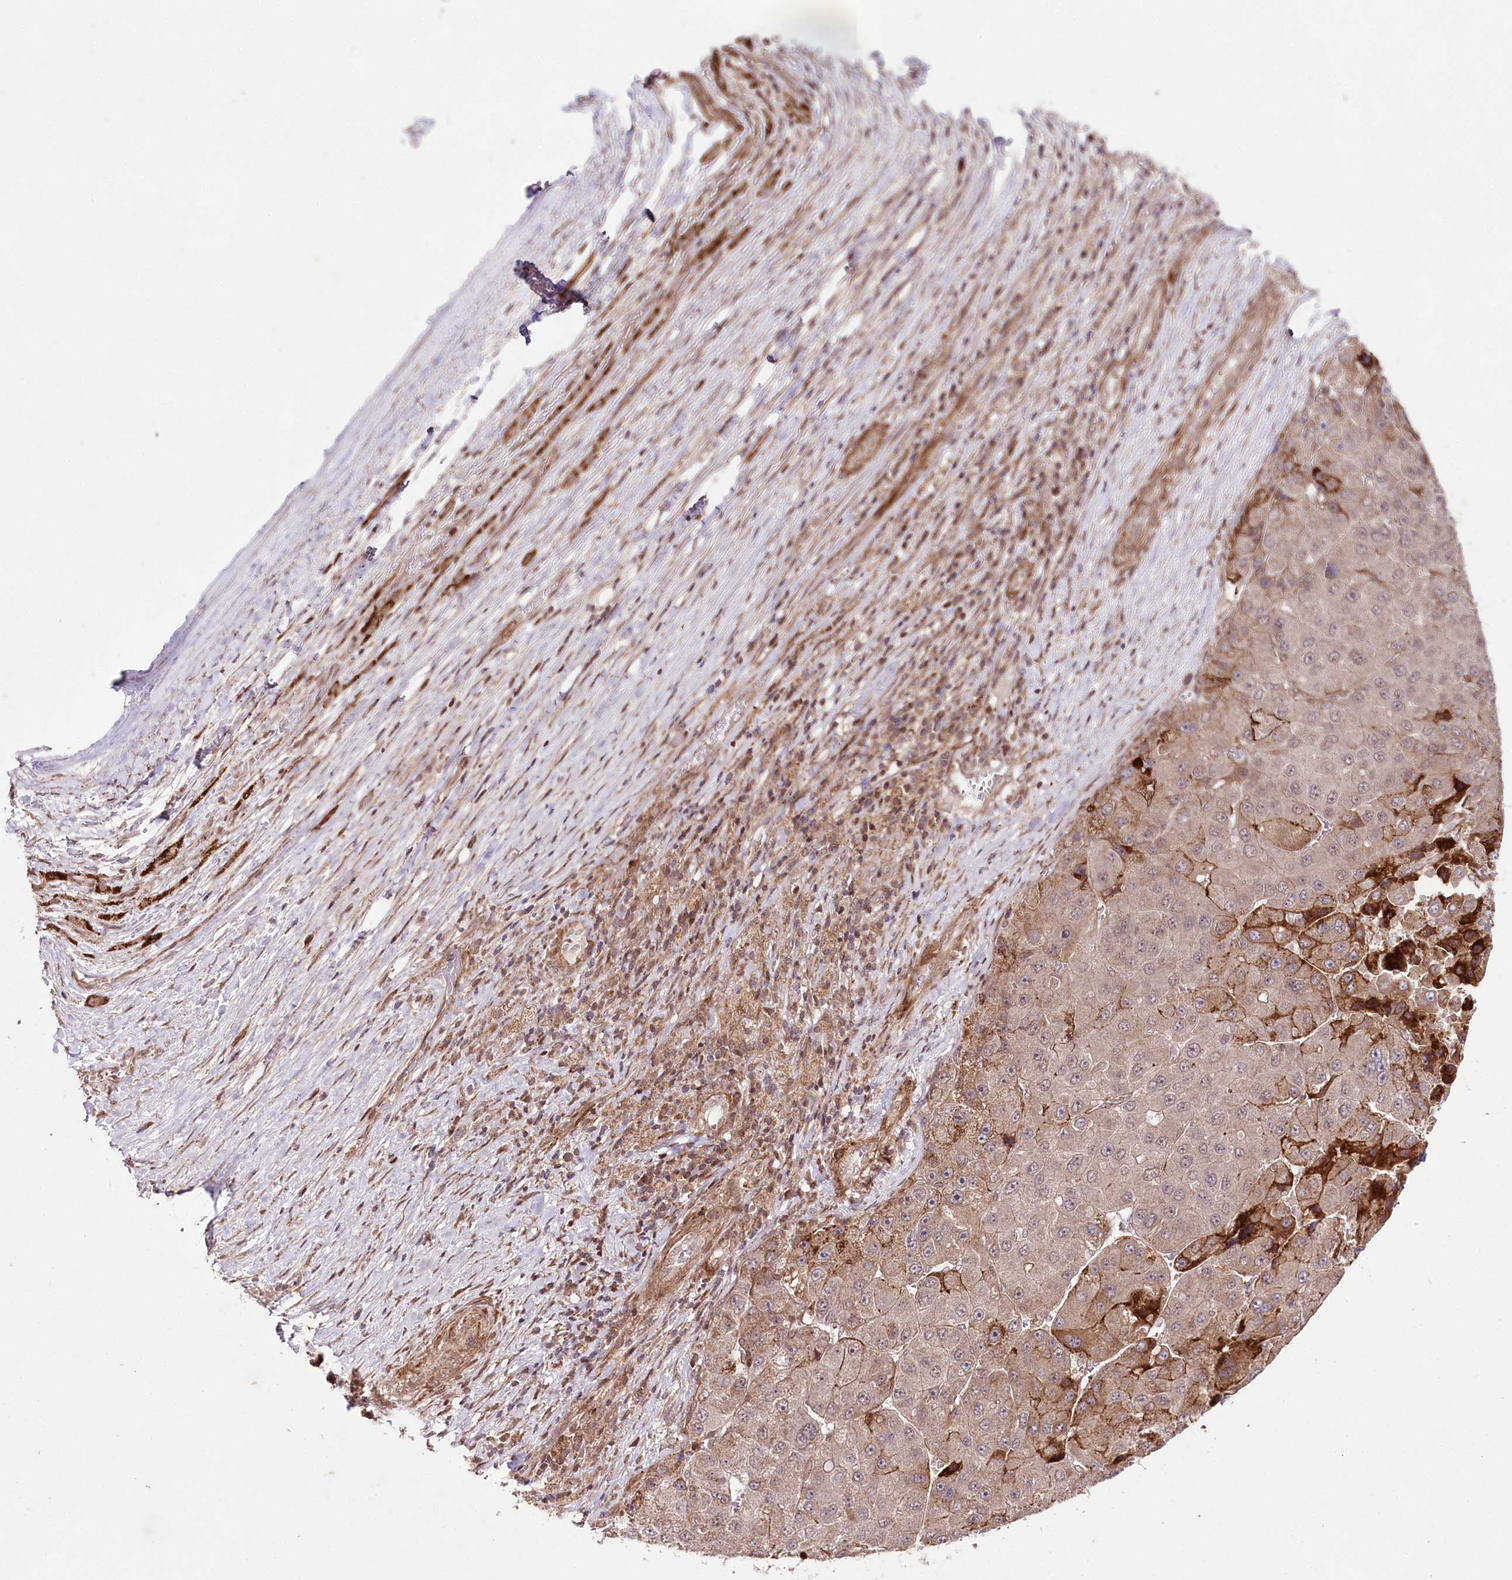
{"staining": {"intensity": "moderate", "quantity": "<25%", "location": "cytoplasmic/membranous"}, "tissue": "liver cancer", "cell_type": "Tumor cells", "image_type": "cancer", "snomed": [{"axis": "morphology", "description": "Carcinoma, Hepatocellular, NOS"}, {"axis": "topography", "description": "Liver"}], "caption": "The micrograph shows a brown stain indicating the presence of a protein in the cytoplasmic/membranous of tumor cells in liver cancer (hepatocellular carcinoma).", "gene": "PHLDB1", "patient": {"sex": "female", "age": 73}}